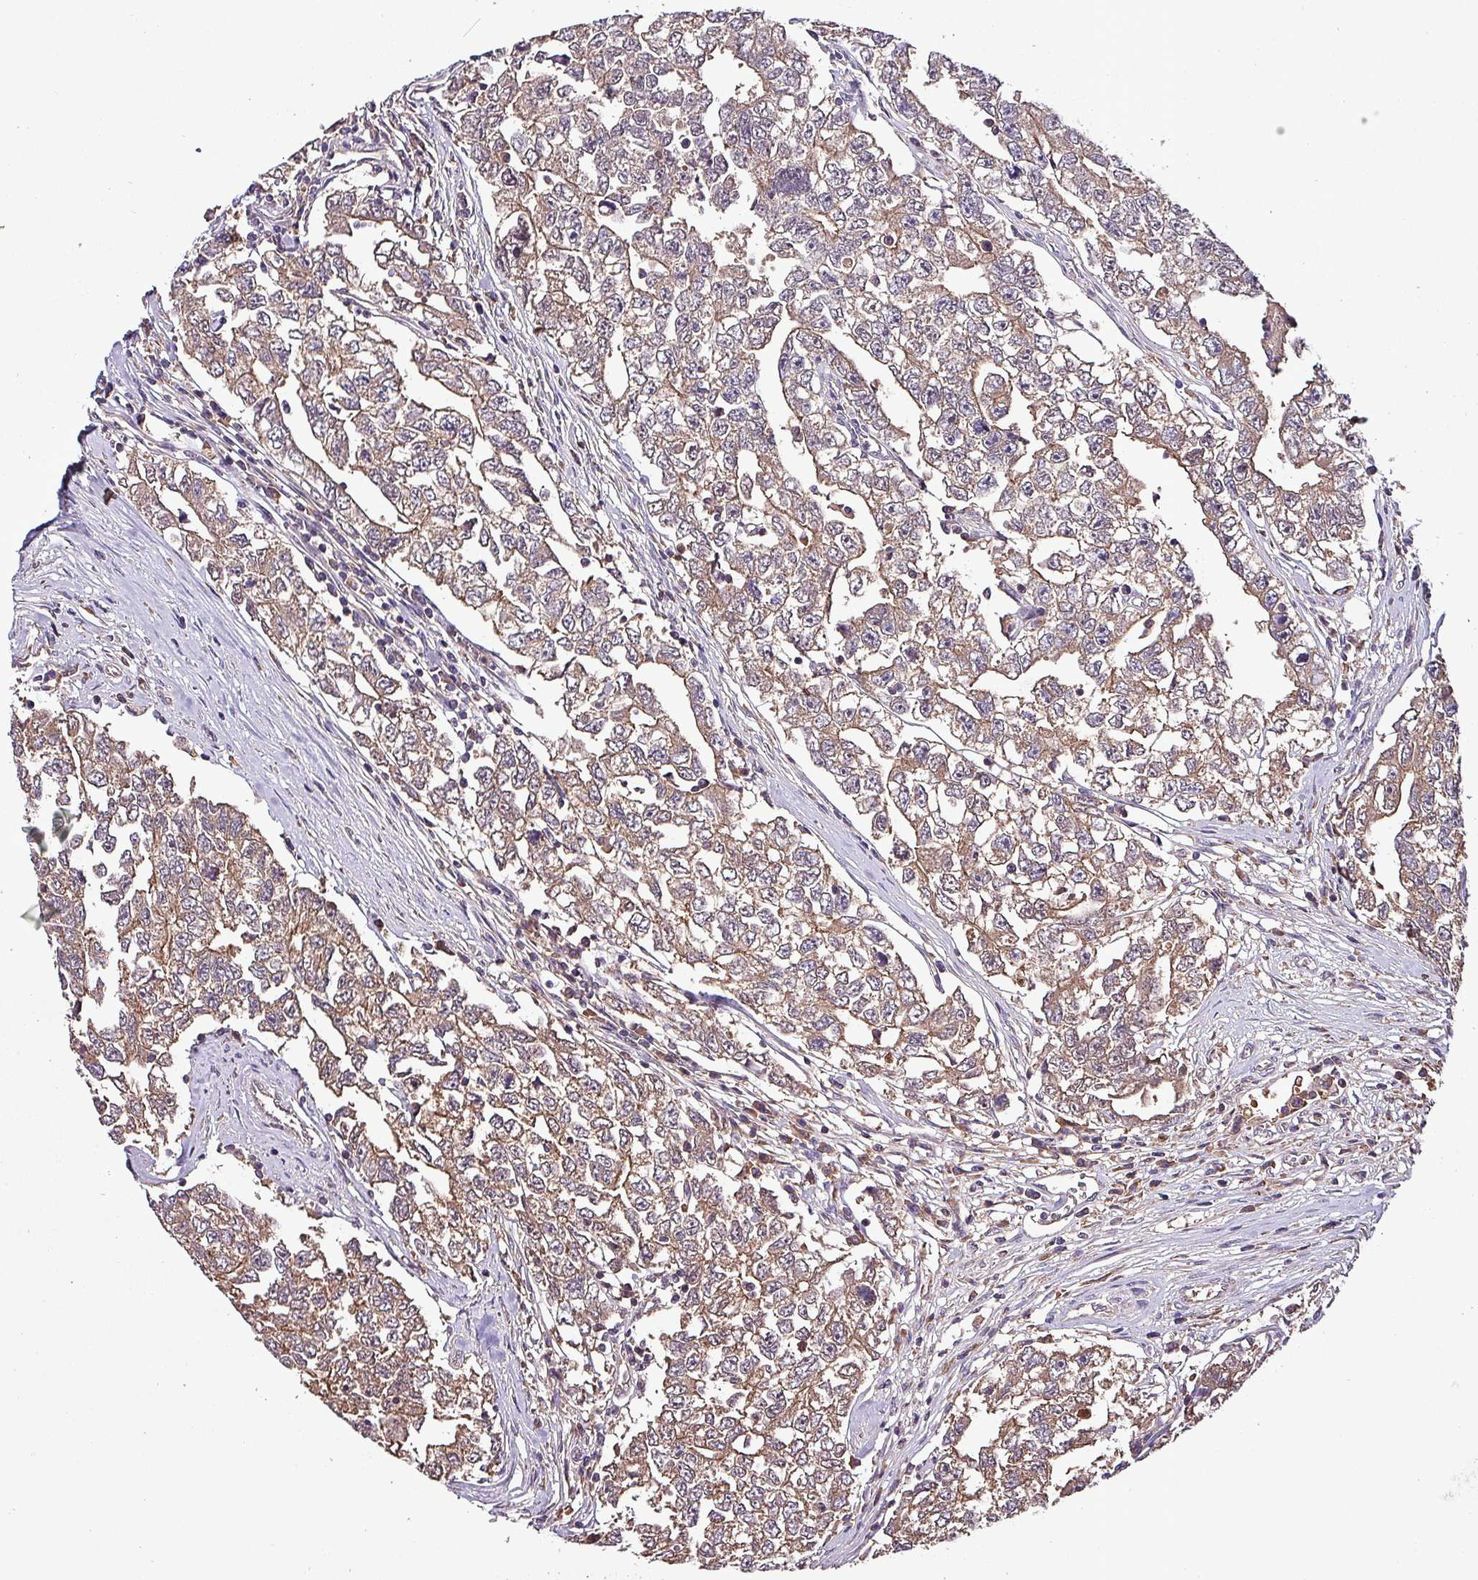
{"staining": {"intensity": "moderate", "quantity": "25%-75%", "location": "cytoplasmic/membranous"}, "tissue": "testis cancer", "cell_type": "Tumor cells", "image_type": "cancer", "snomed": [{"axis": "morphology", "description": "Carcinoma, Embryonal, NOS"}, {"axis": "topography", "description": "Testis"}], "caption": "Protein expression analysis of human testis cancer (embryonal carcinoma) reveals moderate cytoplasmic/membranous staining in approximately 25%-75% of tumor cells.", "gene": "PAFAH1B2", "patient": {"sex": "male", "age": 22}}